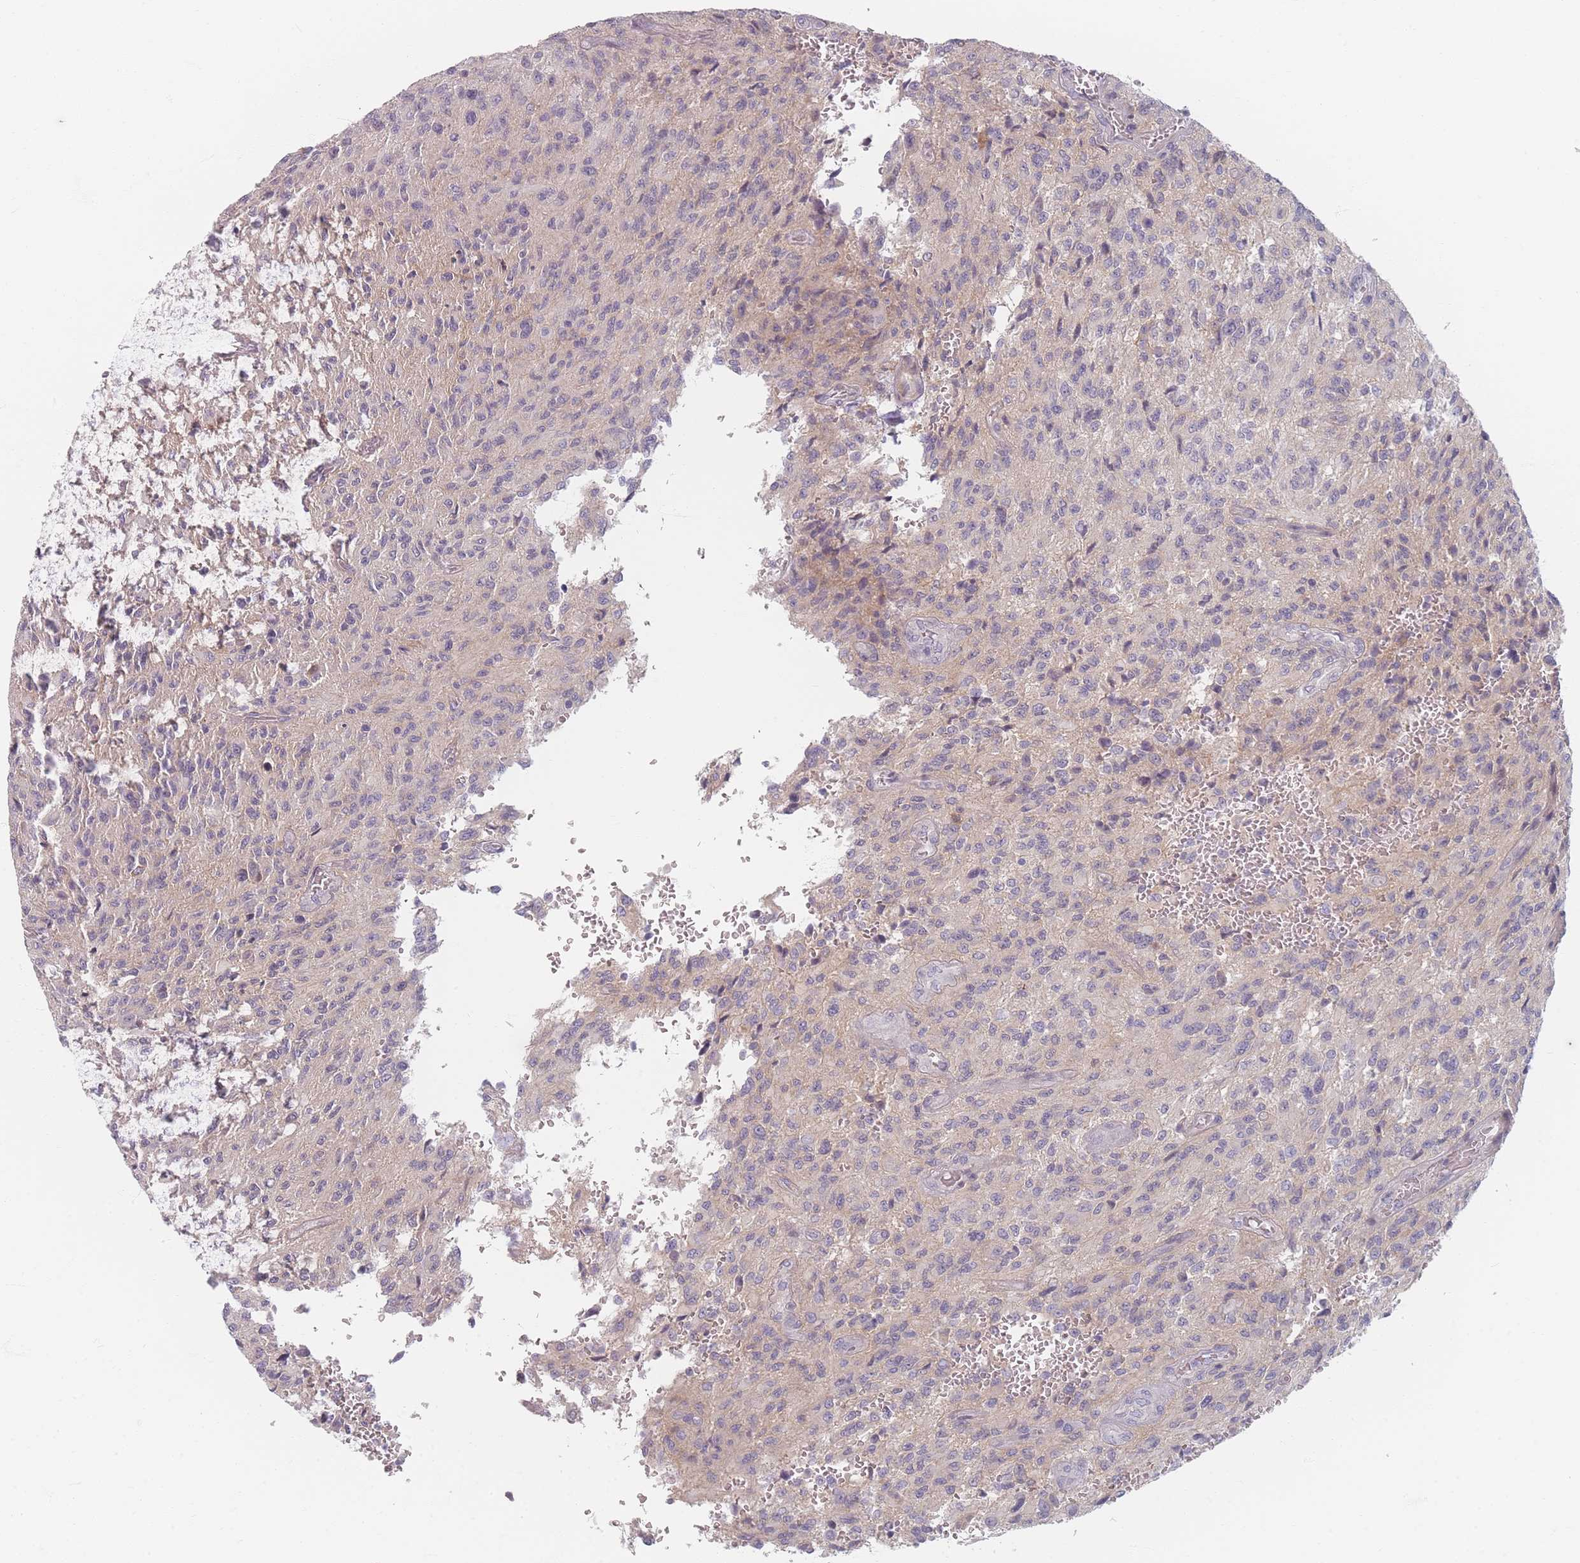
{"staining": {"intensity": "negative", "quantity": "none", "location": "none"}, "tissue": "glioma", "cell_type": "Tumor cells", "image_type": "cancer", "snomed": [{"axis": "morphology", "description": "Normal tissue, NOS"}, {"axis": "morphology", "description": "Glioma, malignant, High grade"}, {"axis": "topography", "description": "Cerebral cortex"}], "caption": "Photomicrograph shows no significant protein expression in tumor cells of malignant glioma (high-grade).", "gene": "TMOD1", "patient": {"sex": "male", "age": 56}}